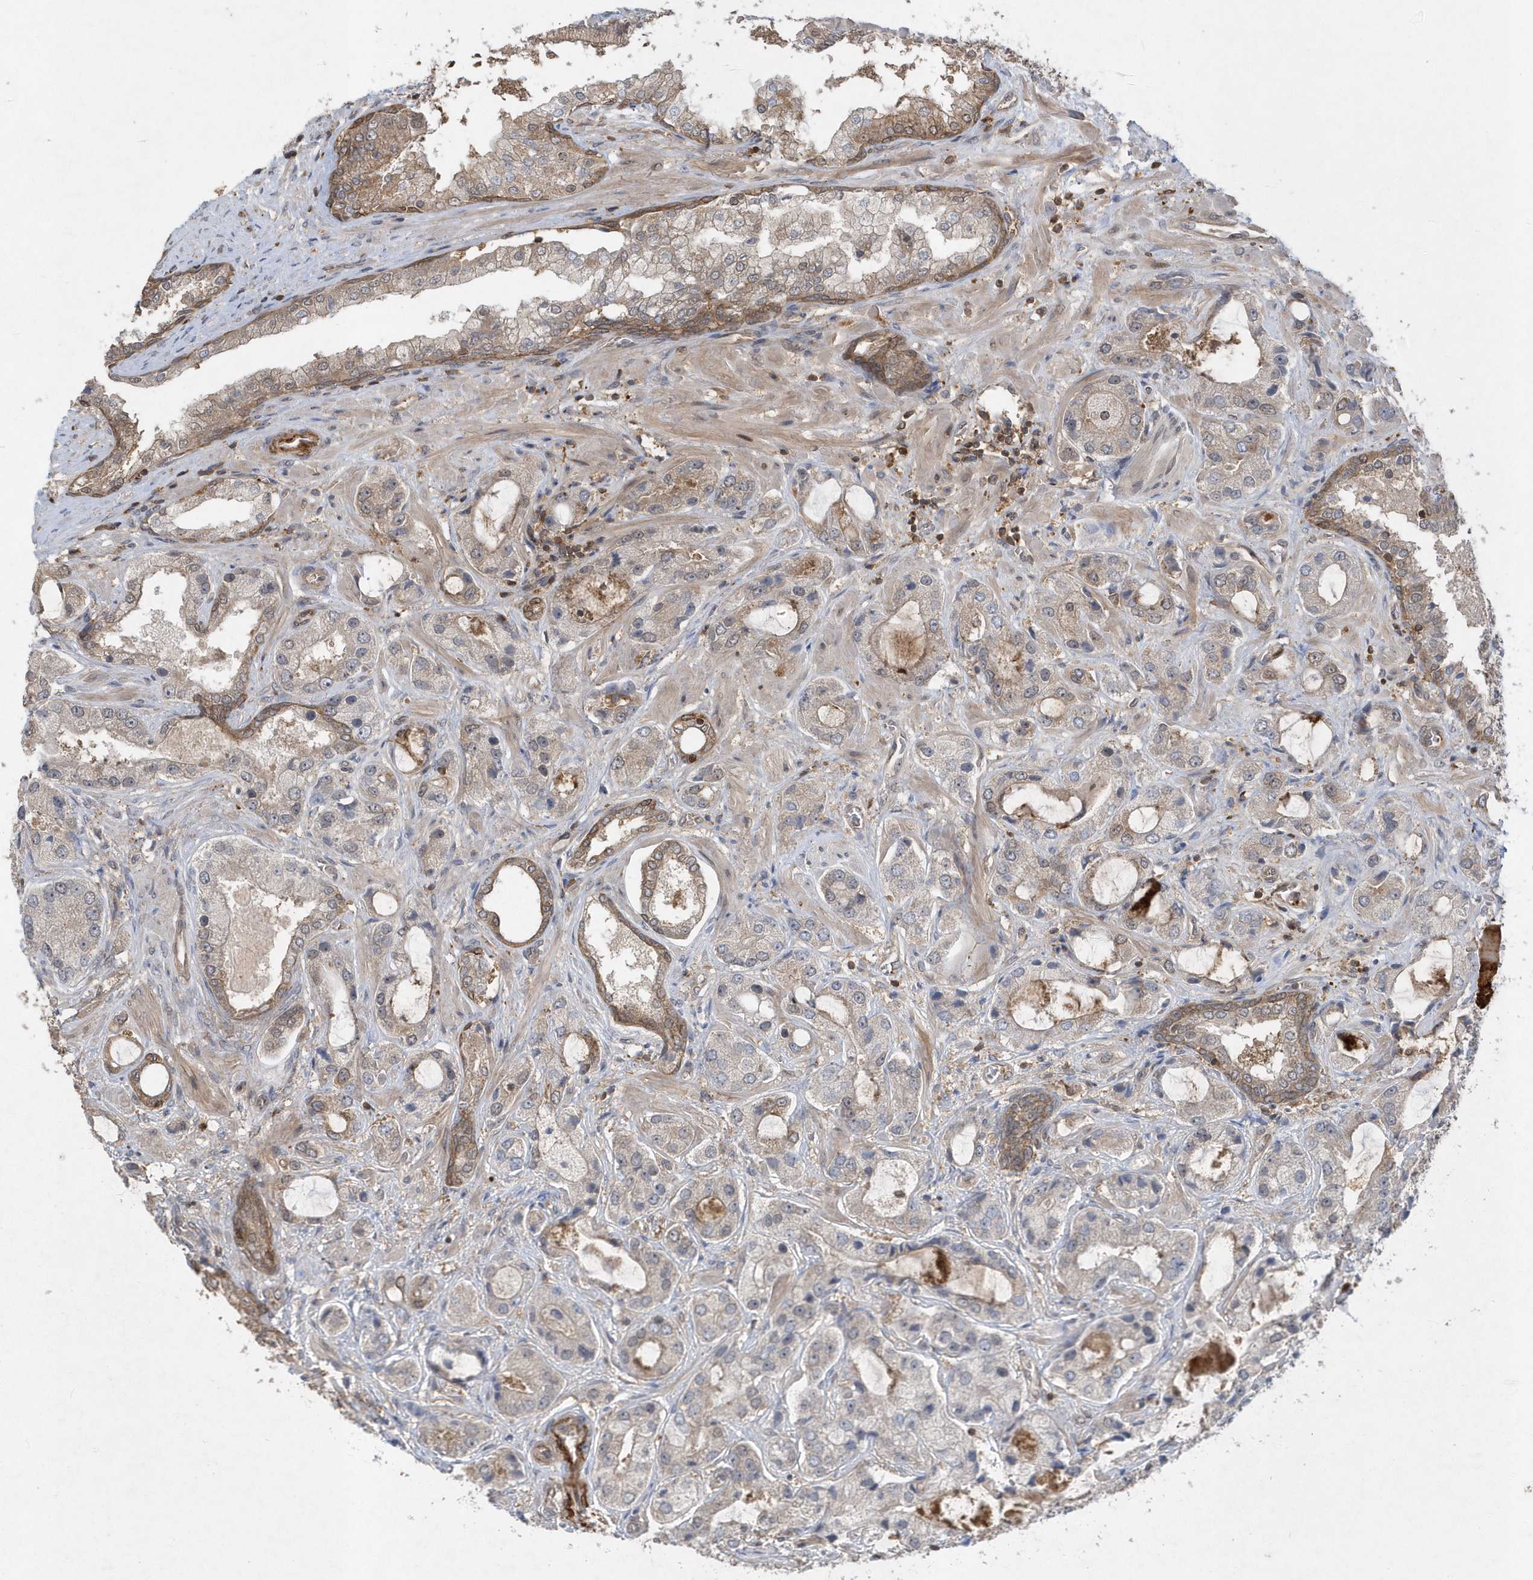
{"staining": {"intensity": "weak", "quantity": "<25%", "location": "cytoplasmic/membranous"}, "tissue": "prostate cancer", "cell_type": "Tumor cells", "image_type": "cancer", "snomed": [{"axis": "morphology", "description": "Normal tissue, NOS"}, {"axis": "morphology", "description": "Adenocarcinoma, High grade"}, {"axis": "topography", "description": "Prostate"}, {"axis": "topography", "description": "Peripheral nerve tissue"}], "caption": "IHC micrograph of neoplastic tissue: prostate adenocarcinoma (high-grade) stained with DAB (3,3'-diaminobenzidine) reveals no significant protein staining in tumor cells.", "gene": "ACYP1", "patient": {"sex": "male", "age": 59}}